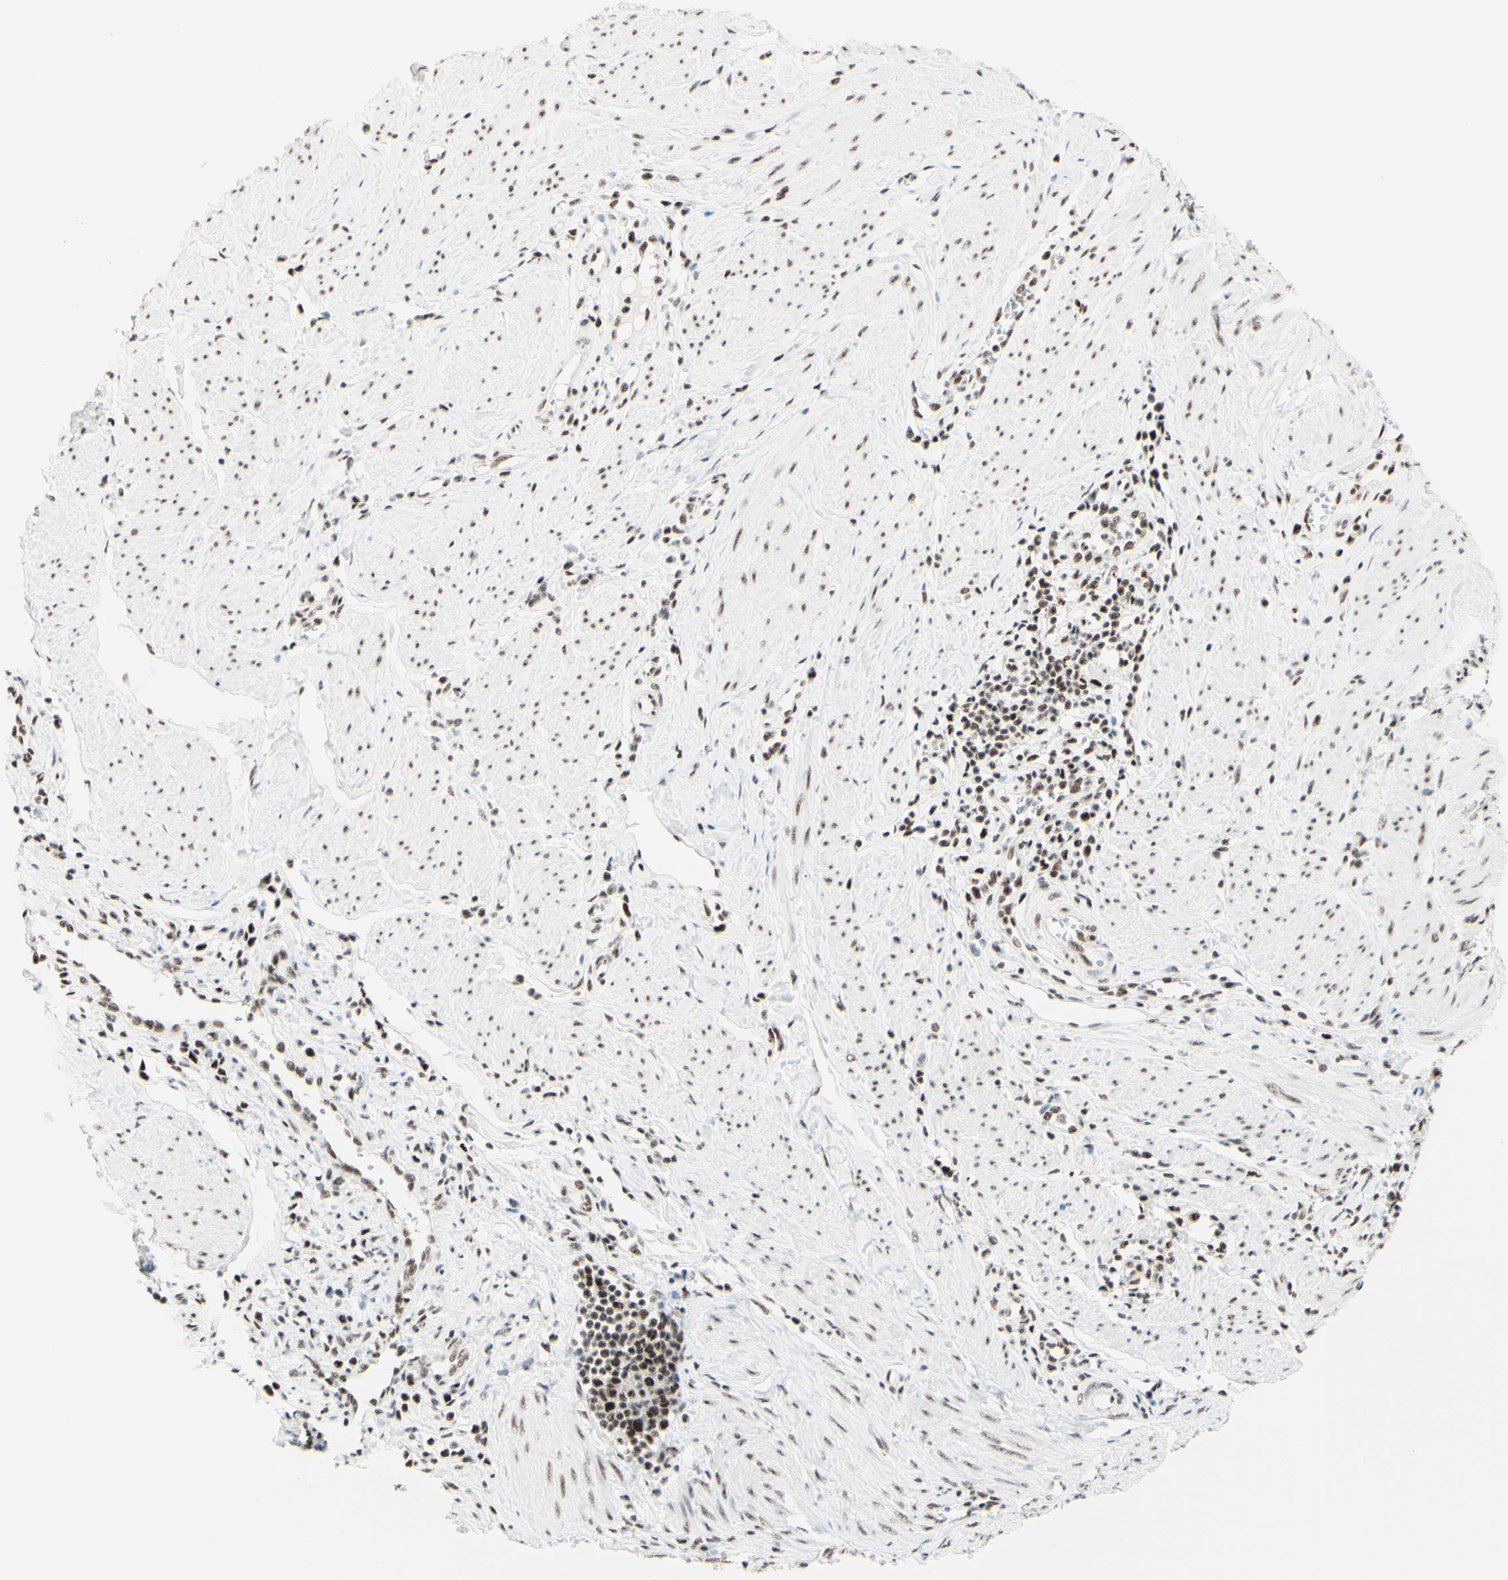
{"staining": {"intensity": "moderate", "quantity": ">75%", "location": "nuclear"}, "tissue": "cervical cancer", "cell_type": "Tumor cells", "image_type": "cancer", "snomed": [{"axis": "morphology", "description": "Normal tissue, NOS"}, {"axis": "morphology", "description": "Squamous cell carcinoma, NOS"}, {"axis": "topography", "description": "Cervix"}], "caption": "Immunohistochemical staining of cervical cancer demonstrates medium levels of moderate nuclear protein staining in about >75% of tumor cells.", "gene": "WTAP", "patient": {"sex": "female", "age": 35}}